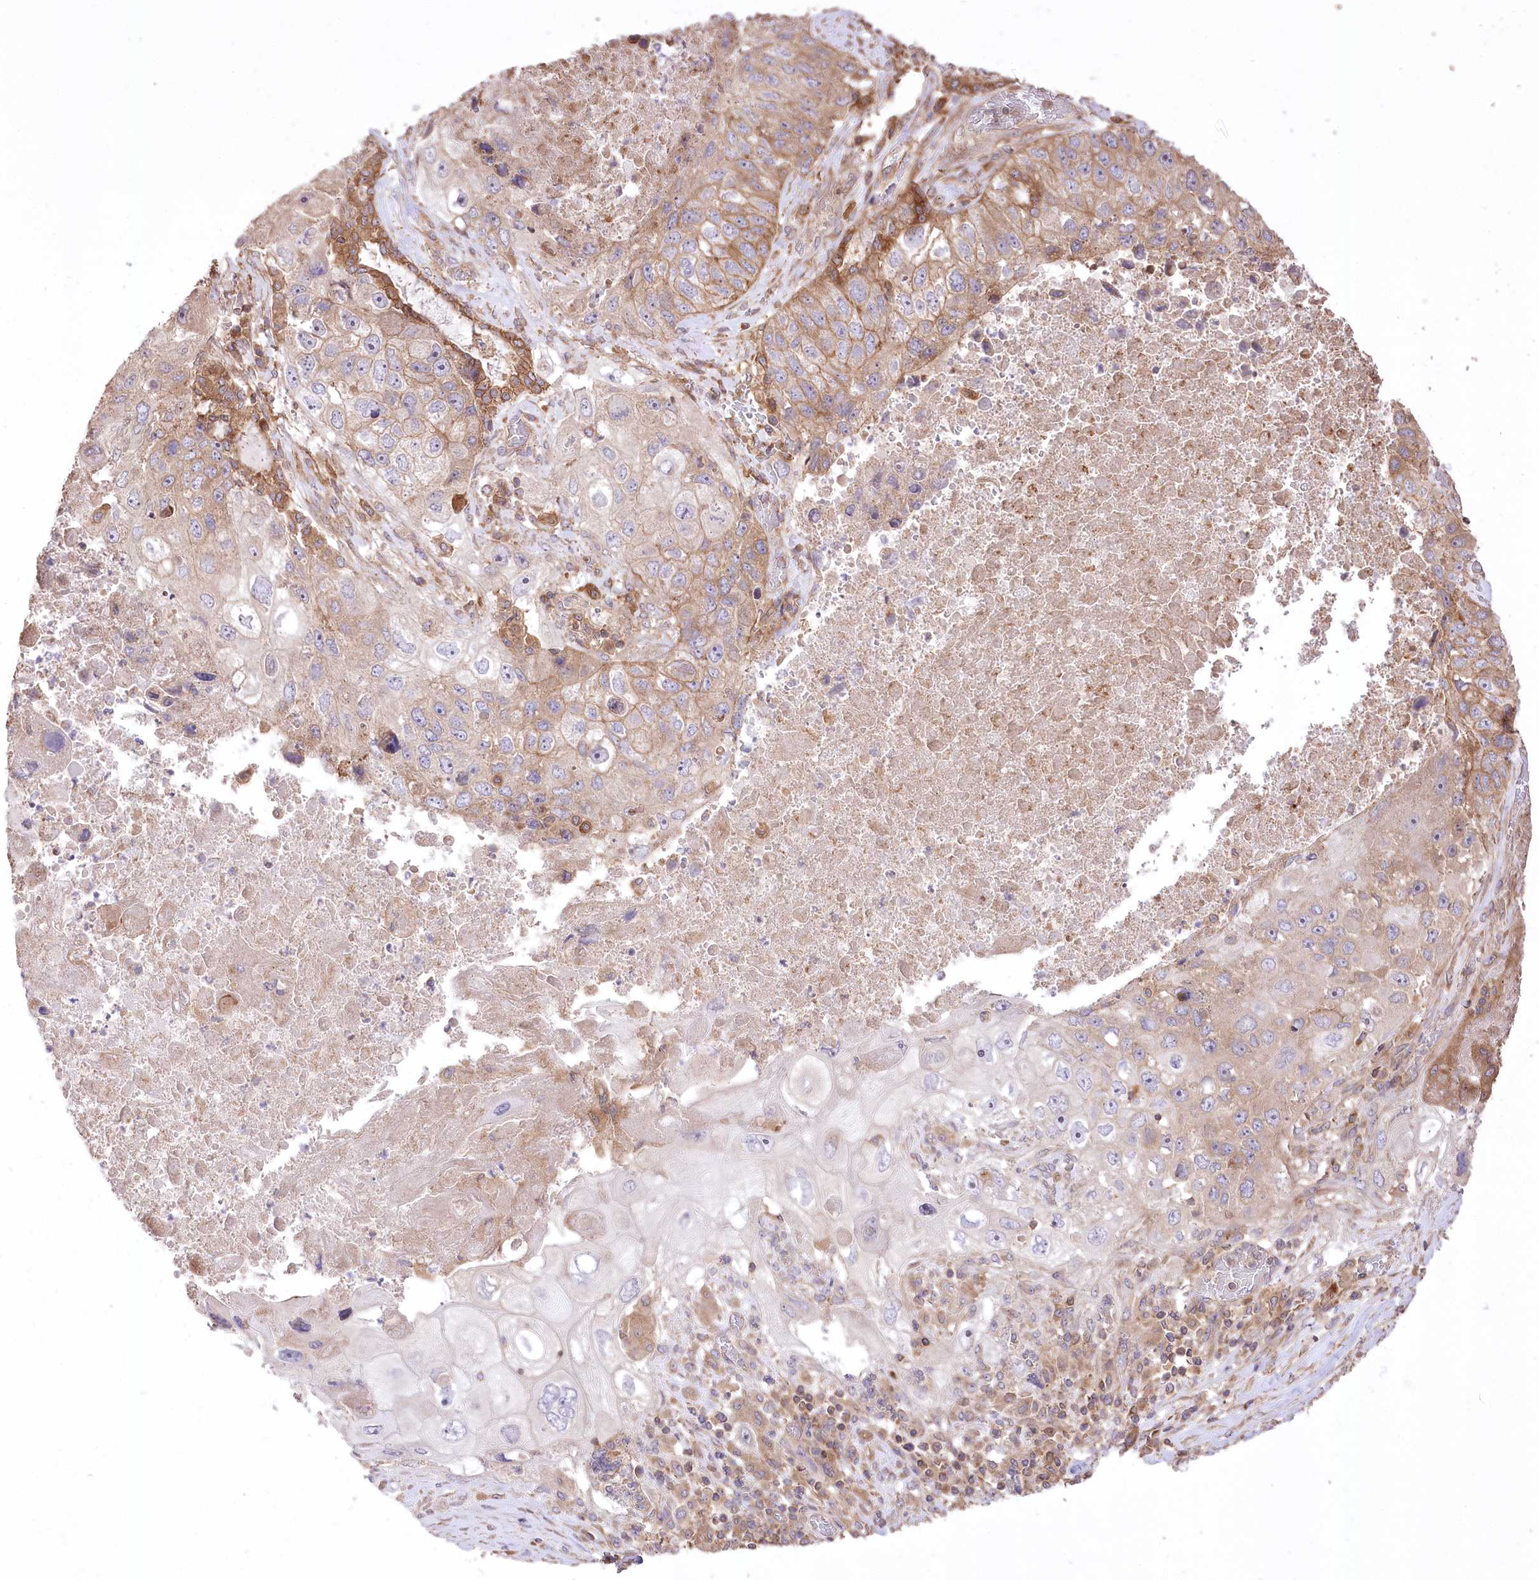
{"staining": {"intensity": "moderate", "quantity": "<25%", "location": "cytoplasmic/membranous"}, "tissue": "lung cancer", "cell_type": "Tumor cells", "image_type": "cancer", "snomed": [{"axis": "morphology", "description": "Squamous cell carcinoma, NOS"}, {"axis": "topography", "description": "Lung"}], "caption": "A low amount of moderate cytoplasmic/membranous staining is seen in approximately <25% of tumor cells in lung squamous cell carcinoma tissue.", "gene": "XYLB", "patient": {"sex": "male", "age": 61}}